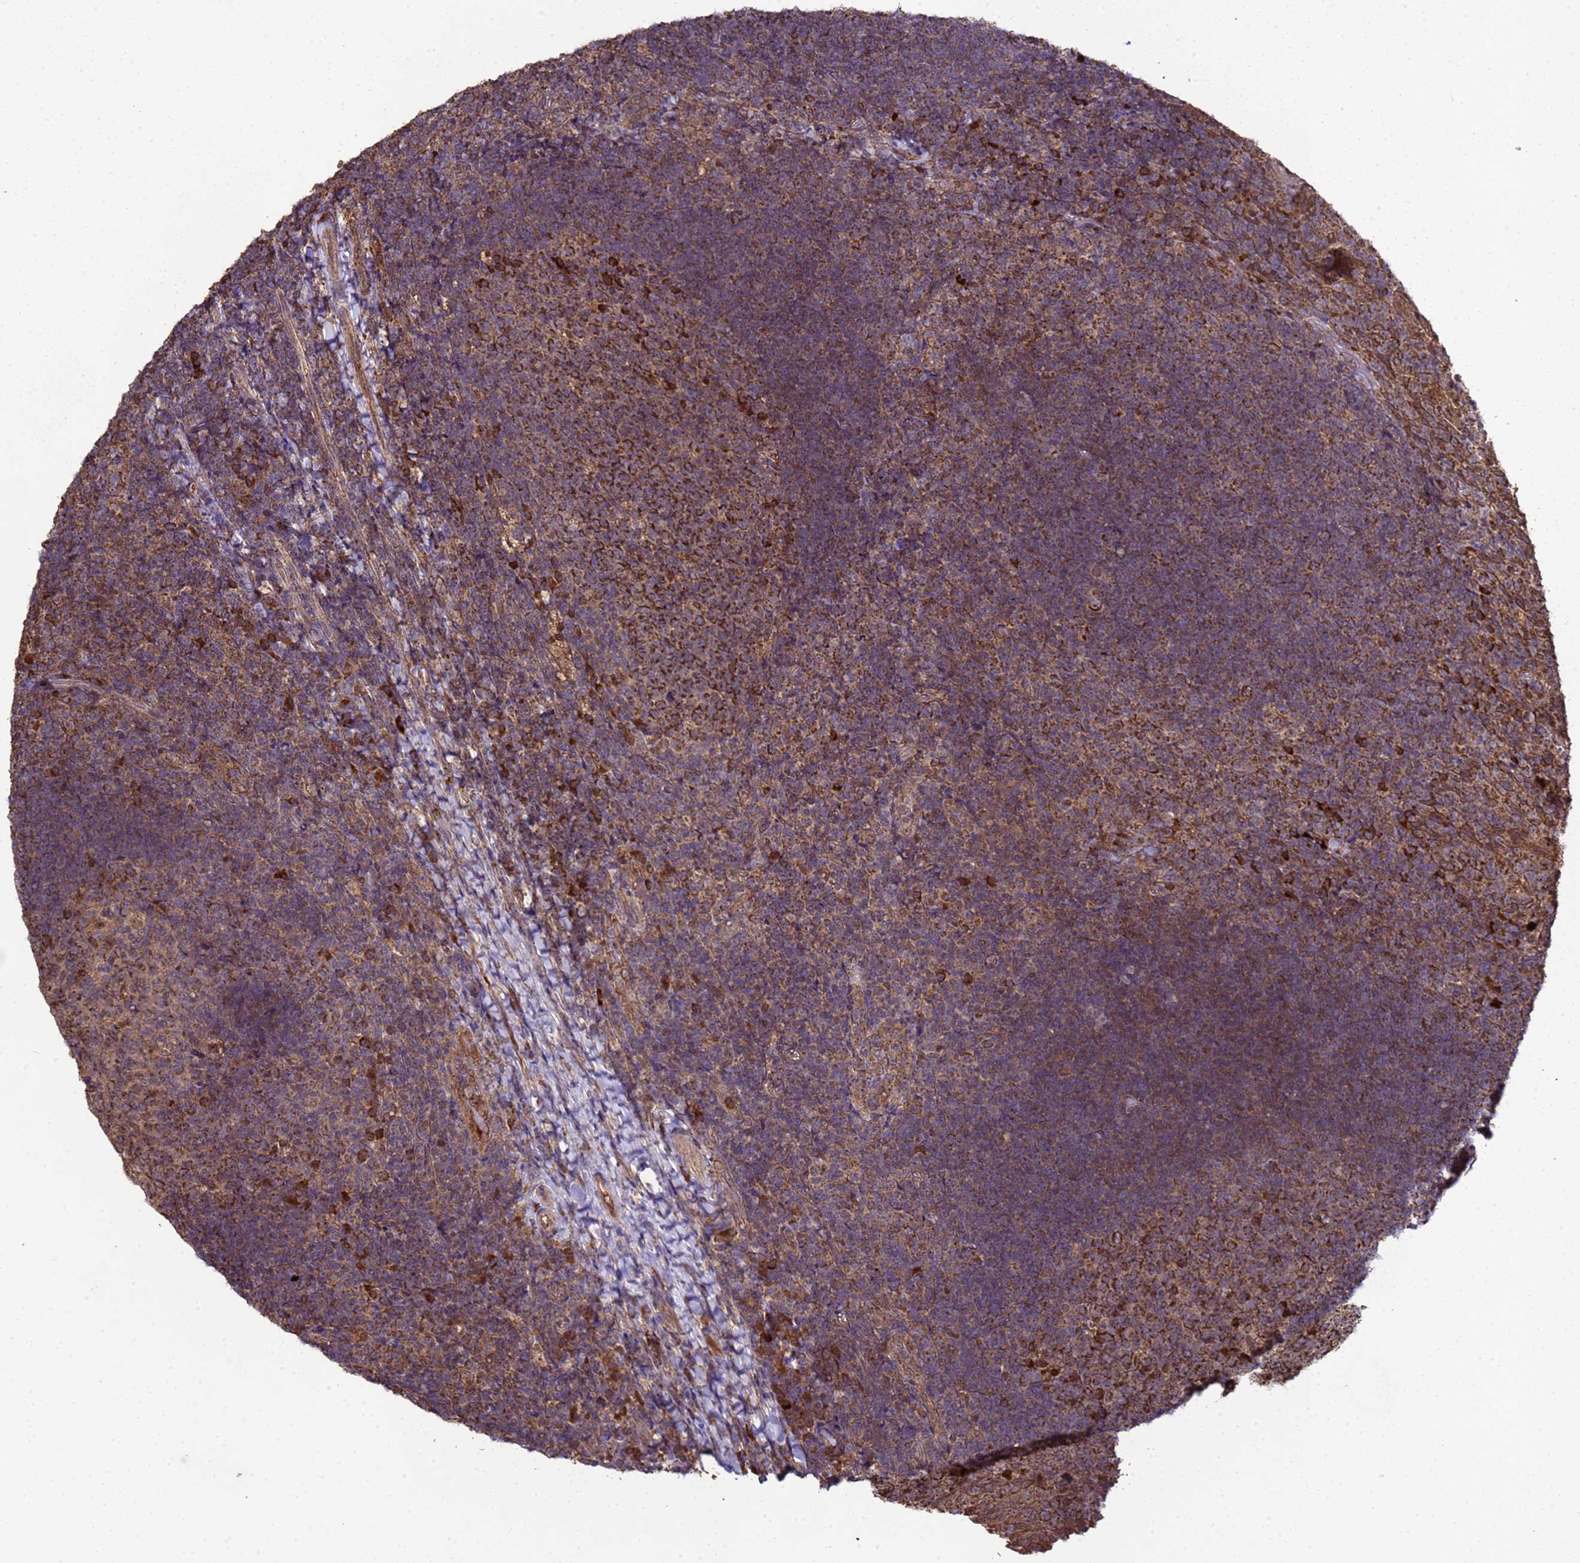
{"staining": {"intensity": "strong", "quantity": ">75%", "location": "cytoplasmic/membranous"}, "tissue": "tonsil", "cell_type": "Germinal center cells", "image_type": "normal", "snomed": [{"axis": "morphology", "description": "Normal tissue, NOS"}, {"axis": "topography", "description": "Tonsil"}], "caption": "Protein expression analysis of normal human tonsil reveals strong cytoplasmic/membranous positivity in approximately >75% of germinal center cells. The protein is stained brown, and the nuclei are stained in blue (DAB IHC with brightfield microscopy, high magnification).", "gene": "HSPBAP1", "patient": {"sex": "female", "age": 10}}